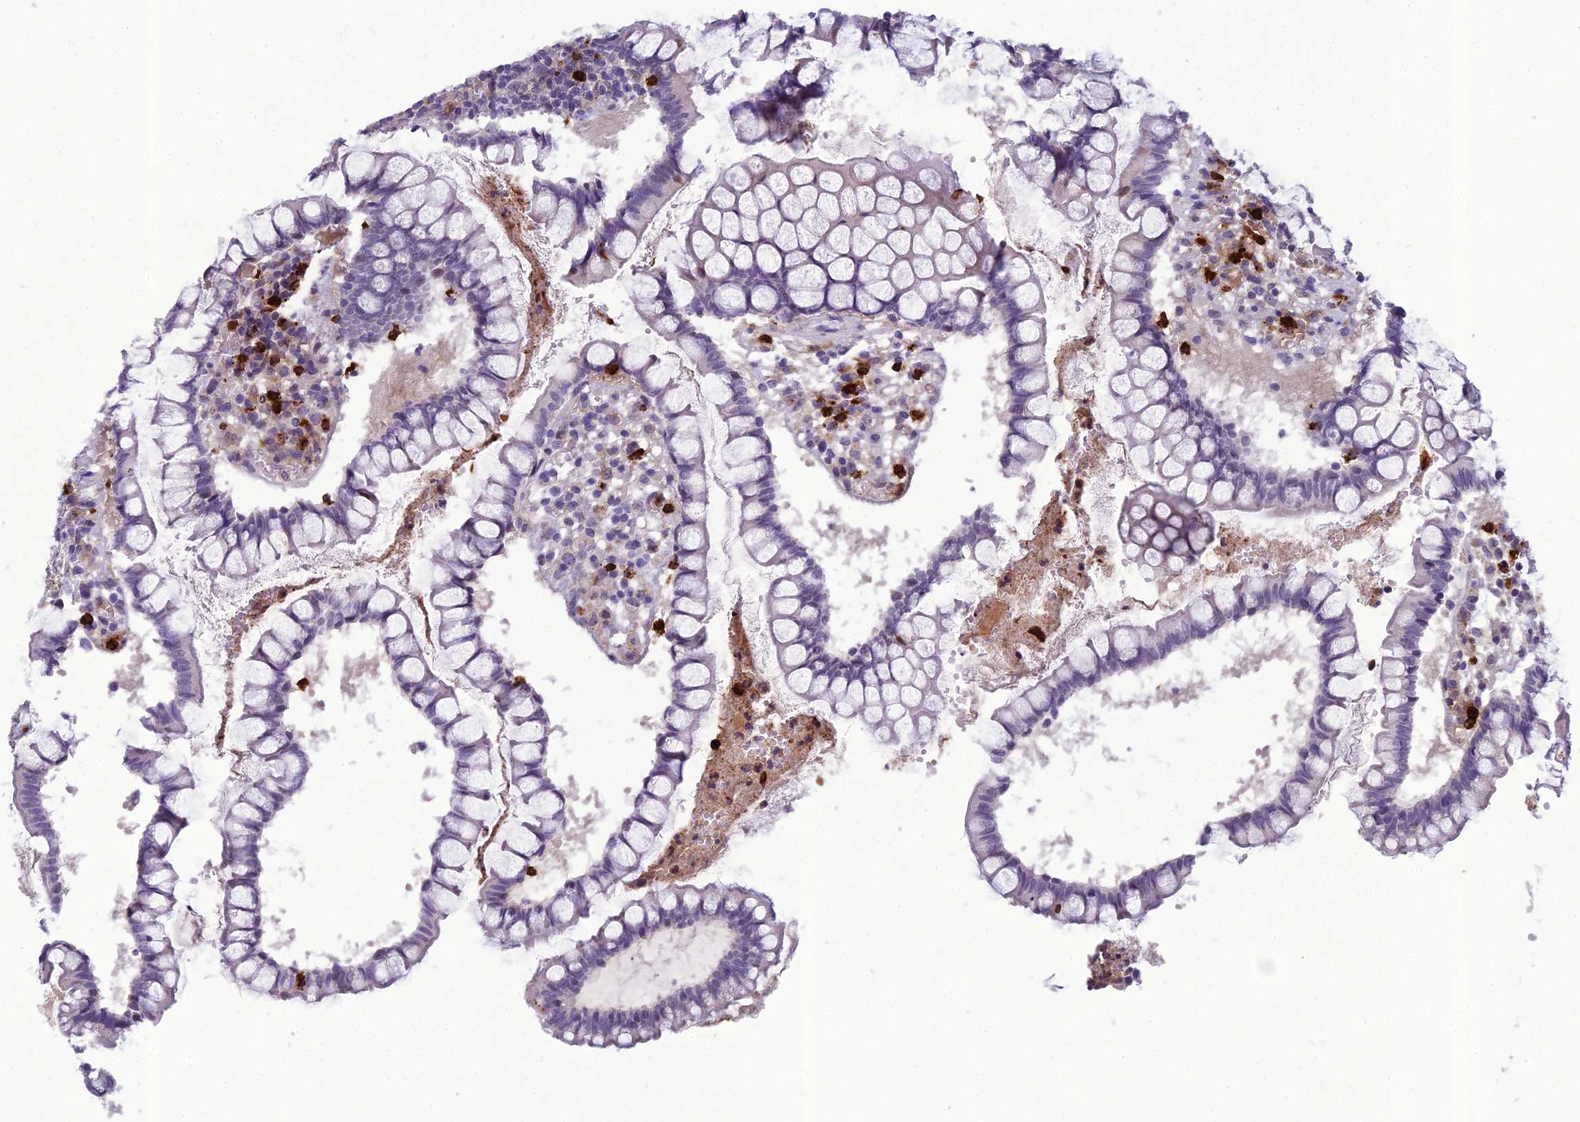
{"staining": {"intensity": "negative", "quantity": "none", "location": "none"}, "tissue": "colon", "cell_type": "Endothelial cells", "image_type": "normal", "snomed": [{"axis": "morphology", "description": "Normal tissue, NOS"}, {"axis": "morphology", "description": "Adenocarcinoma, NOS"}, {"axis": "topography", "description": "Colon"}], "caption": "IHC image of unremarkable colon: human colon stained with DAB exhibits no significant protein staining in endothelial cells.", "gene": "BBS7", "patient": {"sex": "female", "age": 55}}